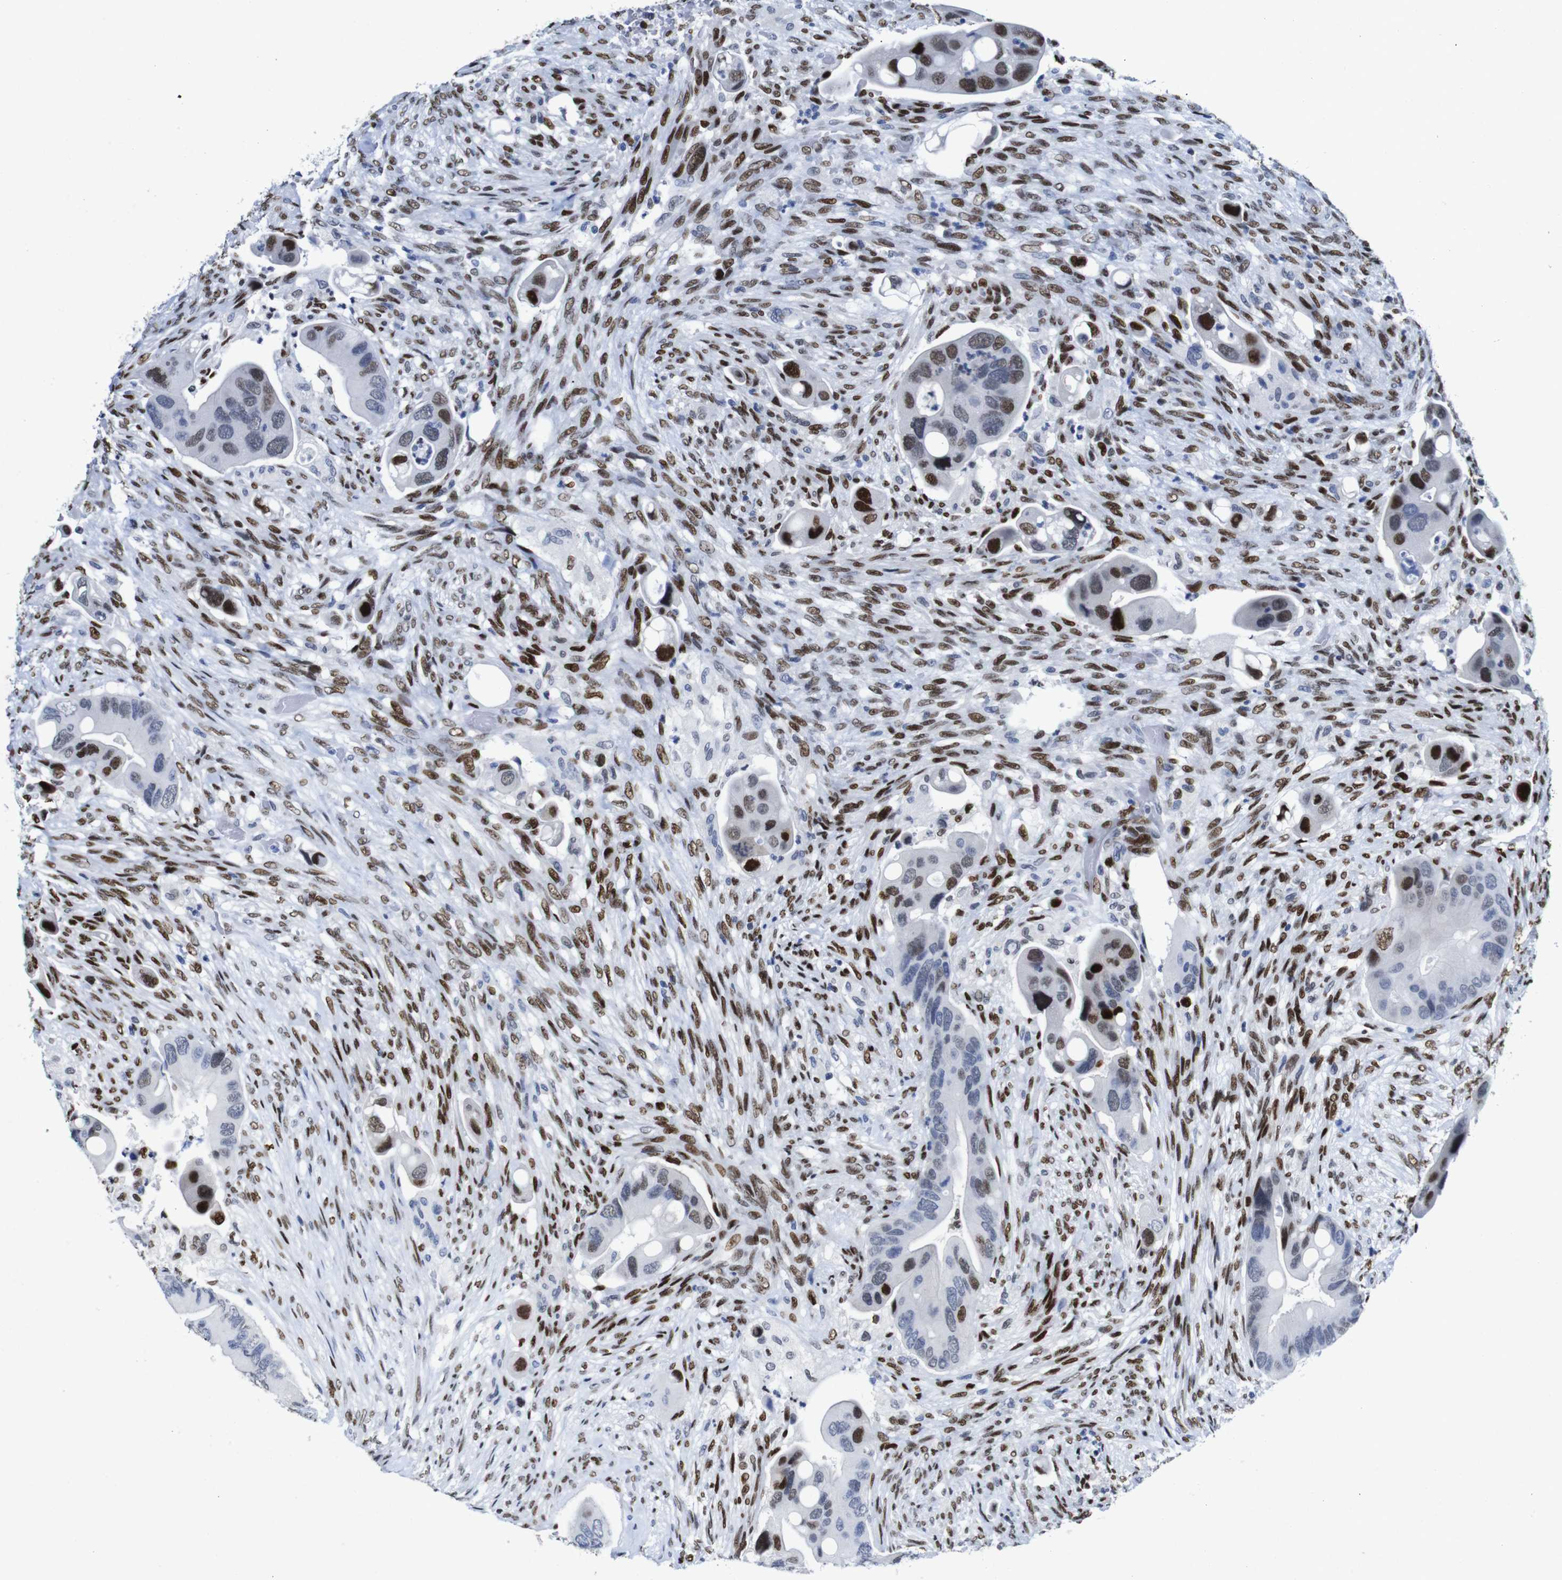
{"staining": {"intensity": "moderate", "quantity": "<25%", "location": "nuclear"}, "tissue": "colorectal cancer", "cell_type": "Tumor cells", "image_type": "cancer", "snomed": [{"axis": "morphology", "description": "Adenocarcinoma, NOS"}, {"axis": "topography", "description": "Rectum"}], "caption": "Protein staining of adenocarcinoma (colorectal) tissue demonstrates moderate nuclear expression in about <25% of tumor cells.", "gene": "FOSL2", "patient": {"sex": "female", "age": 57}}